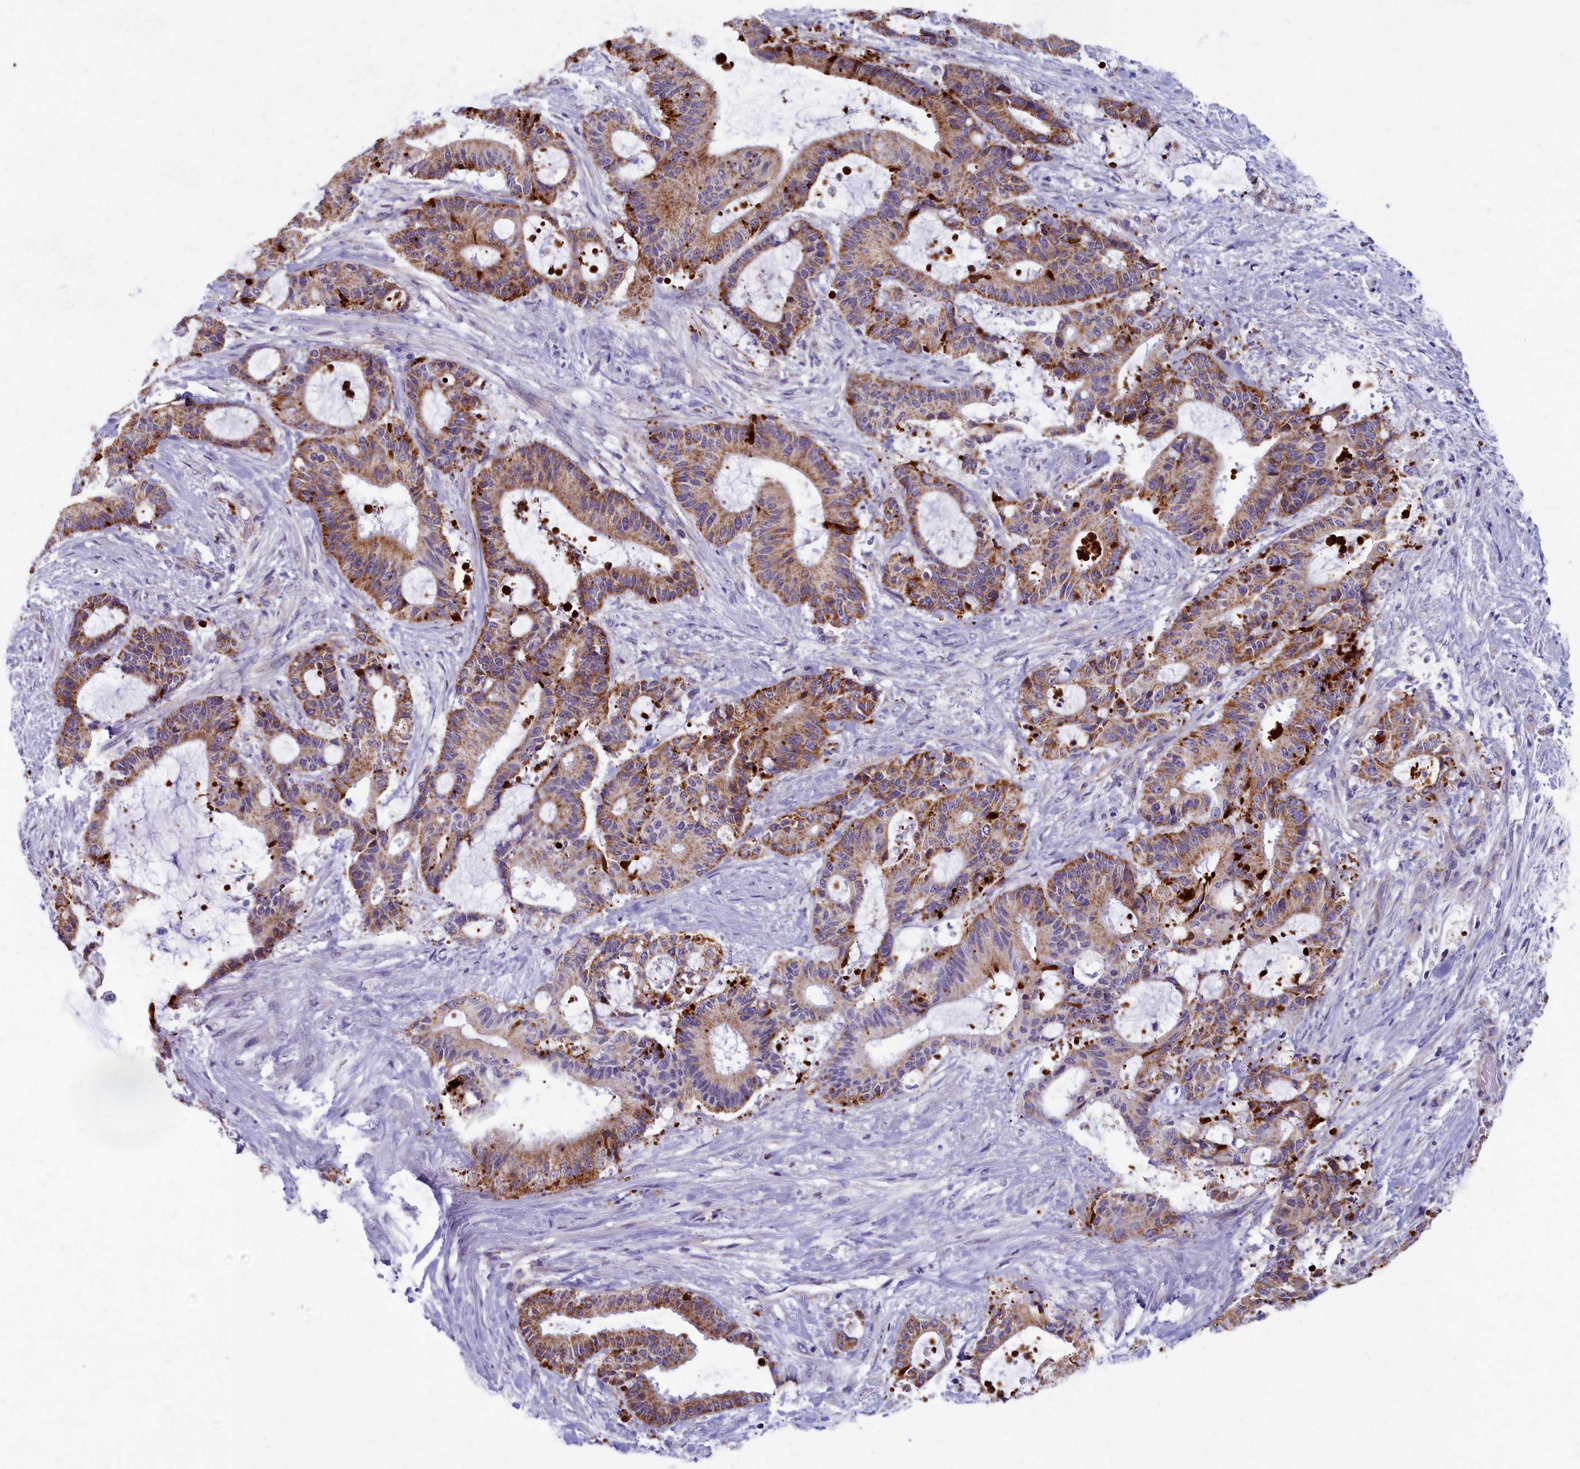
{"staining": {"intensity": "moderate", "quantity": ">75%", "location": "cytoplasmic/membranous"}, "tissue": "liver cancer", "cell_type": "Tumor cells", "image_type": "cancer", "snomed": [{"axis": "morphology", "description": "Normal tissue, NOS"}, {"axis": "morphology", "description": "Cholangiocarcinoma"}, {"axis": "topography", "description": "Liver"}, {"axis": "topography", "description": "Peripheral nerve tissue"}], "caption": "The histopathology image exhibits staining of liver cholangiocarcinoma, revealing moderate cytoplasmic/membranous protein positivity (brown color) within tumor cells.", "gene": "MRPS25", "patient": {"sex": "female", "age": 73}}